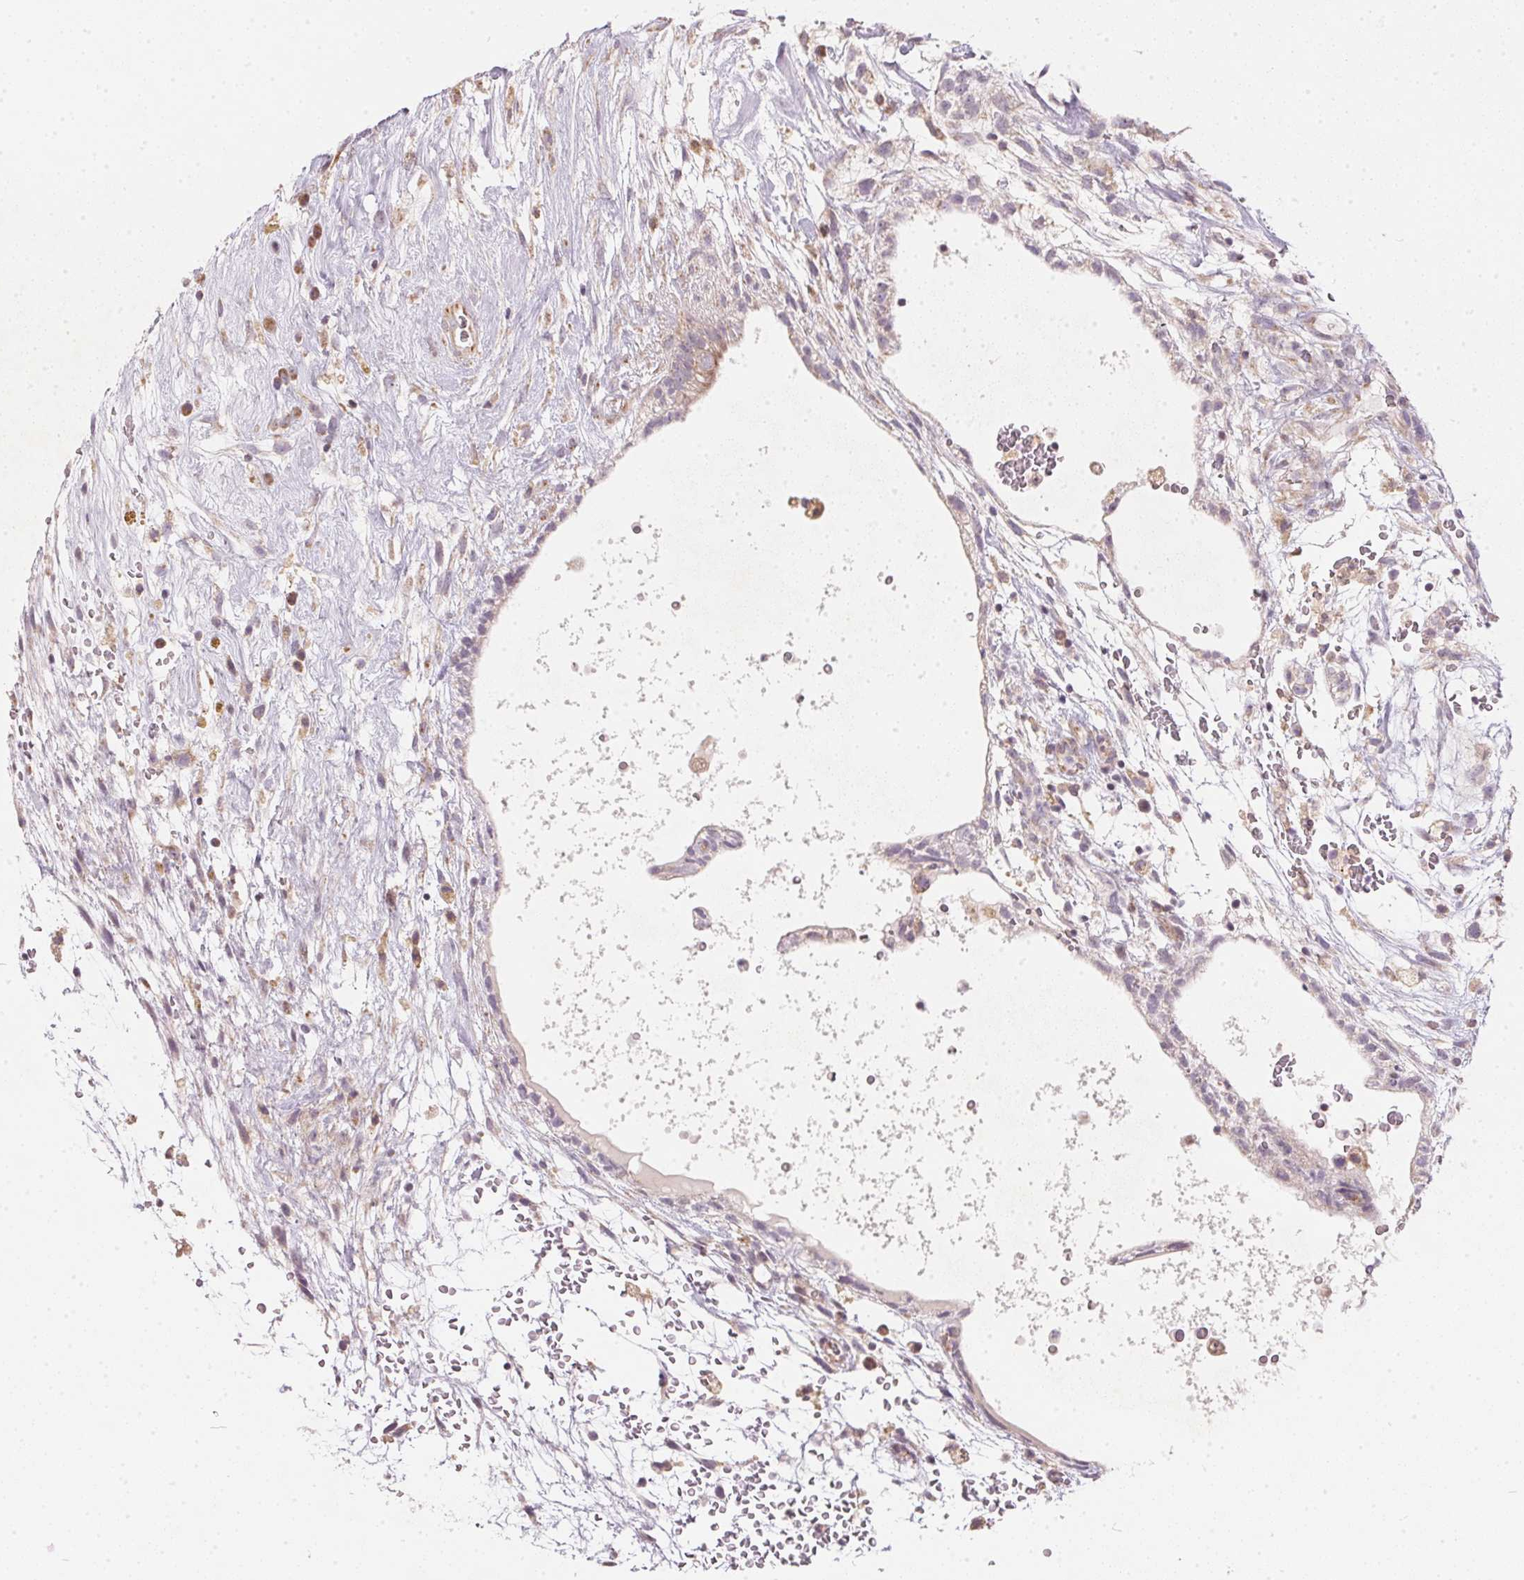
{"staining": {"intensity": "negative", "quantity": "none", "location": "none"}, "tissue": "testis cancer", "cell_type": "Tumor cells", "image_type": "cancer", "snomed": [{"axis": "morphology", "description": "Normal tissue, NOS"}, {"axis": "morphology", "description": "Carcinoma, Embryonal, NOS"}, {"axis": "topography", "description": "Testis"}], "caption": "An IHC image of testis cancer (embryonal carcinoma) is shown. There is no staining in tumor cells of testis cancer (embryonal carcinoma). The staining is performed using DAB brown chromogen with nuclei counter-stained in using hematoxylin.", "gene": "VWA5B2", "patient": {"sex": "male", "age": 32}}